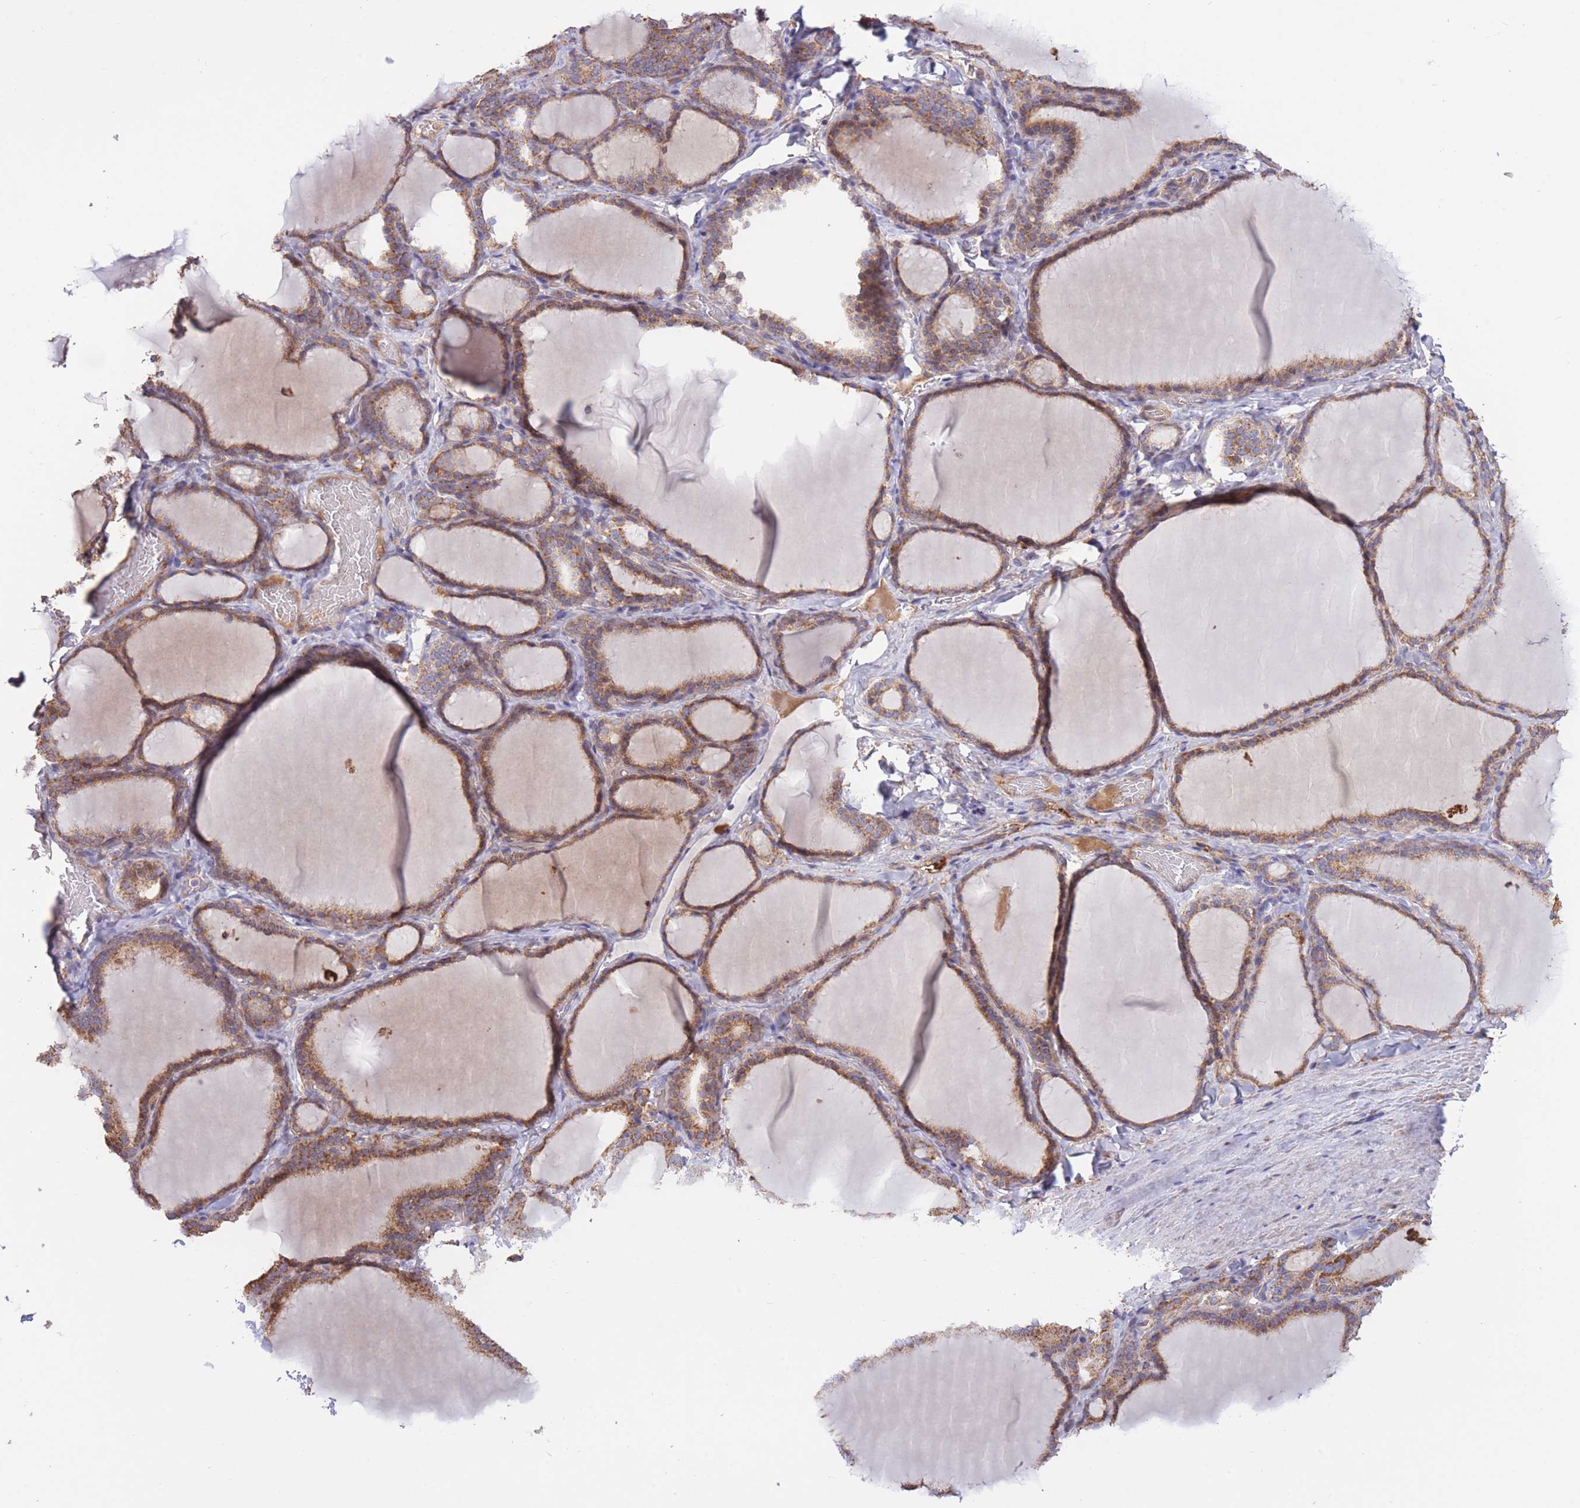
{"staining": {"intensity": "moderate", "quantity": ">75%", "location": "cytoplasmic/membranous"}, "tissue": "thyroid gland", "cell_type": "Glandular cells", "image_type": "normal", "snomed": [{"axis": "morphology", "description": "Normal tissue, NOS"}, {"axis": "topography", "description": "Thyroid gland"}], "caption": "The micrograph reveals staining of unremarkable thyroid gland, revealing moderate cytoplasmic/membranous protein expression (brown color) within glandular cells. The staining was performed using DAB (3,3'-diaminobenzidine) to visualize the protein expression in brown, while the nuclei were stained in blue with hematoxylin (Magnification: 20x).", "gene": "ATP13A2", "patient": {"sex": "female", "age": 31}}